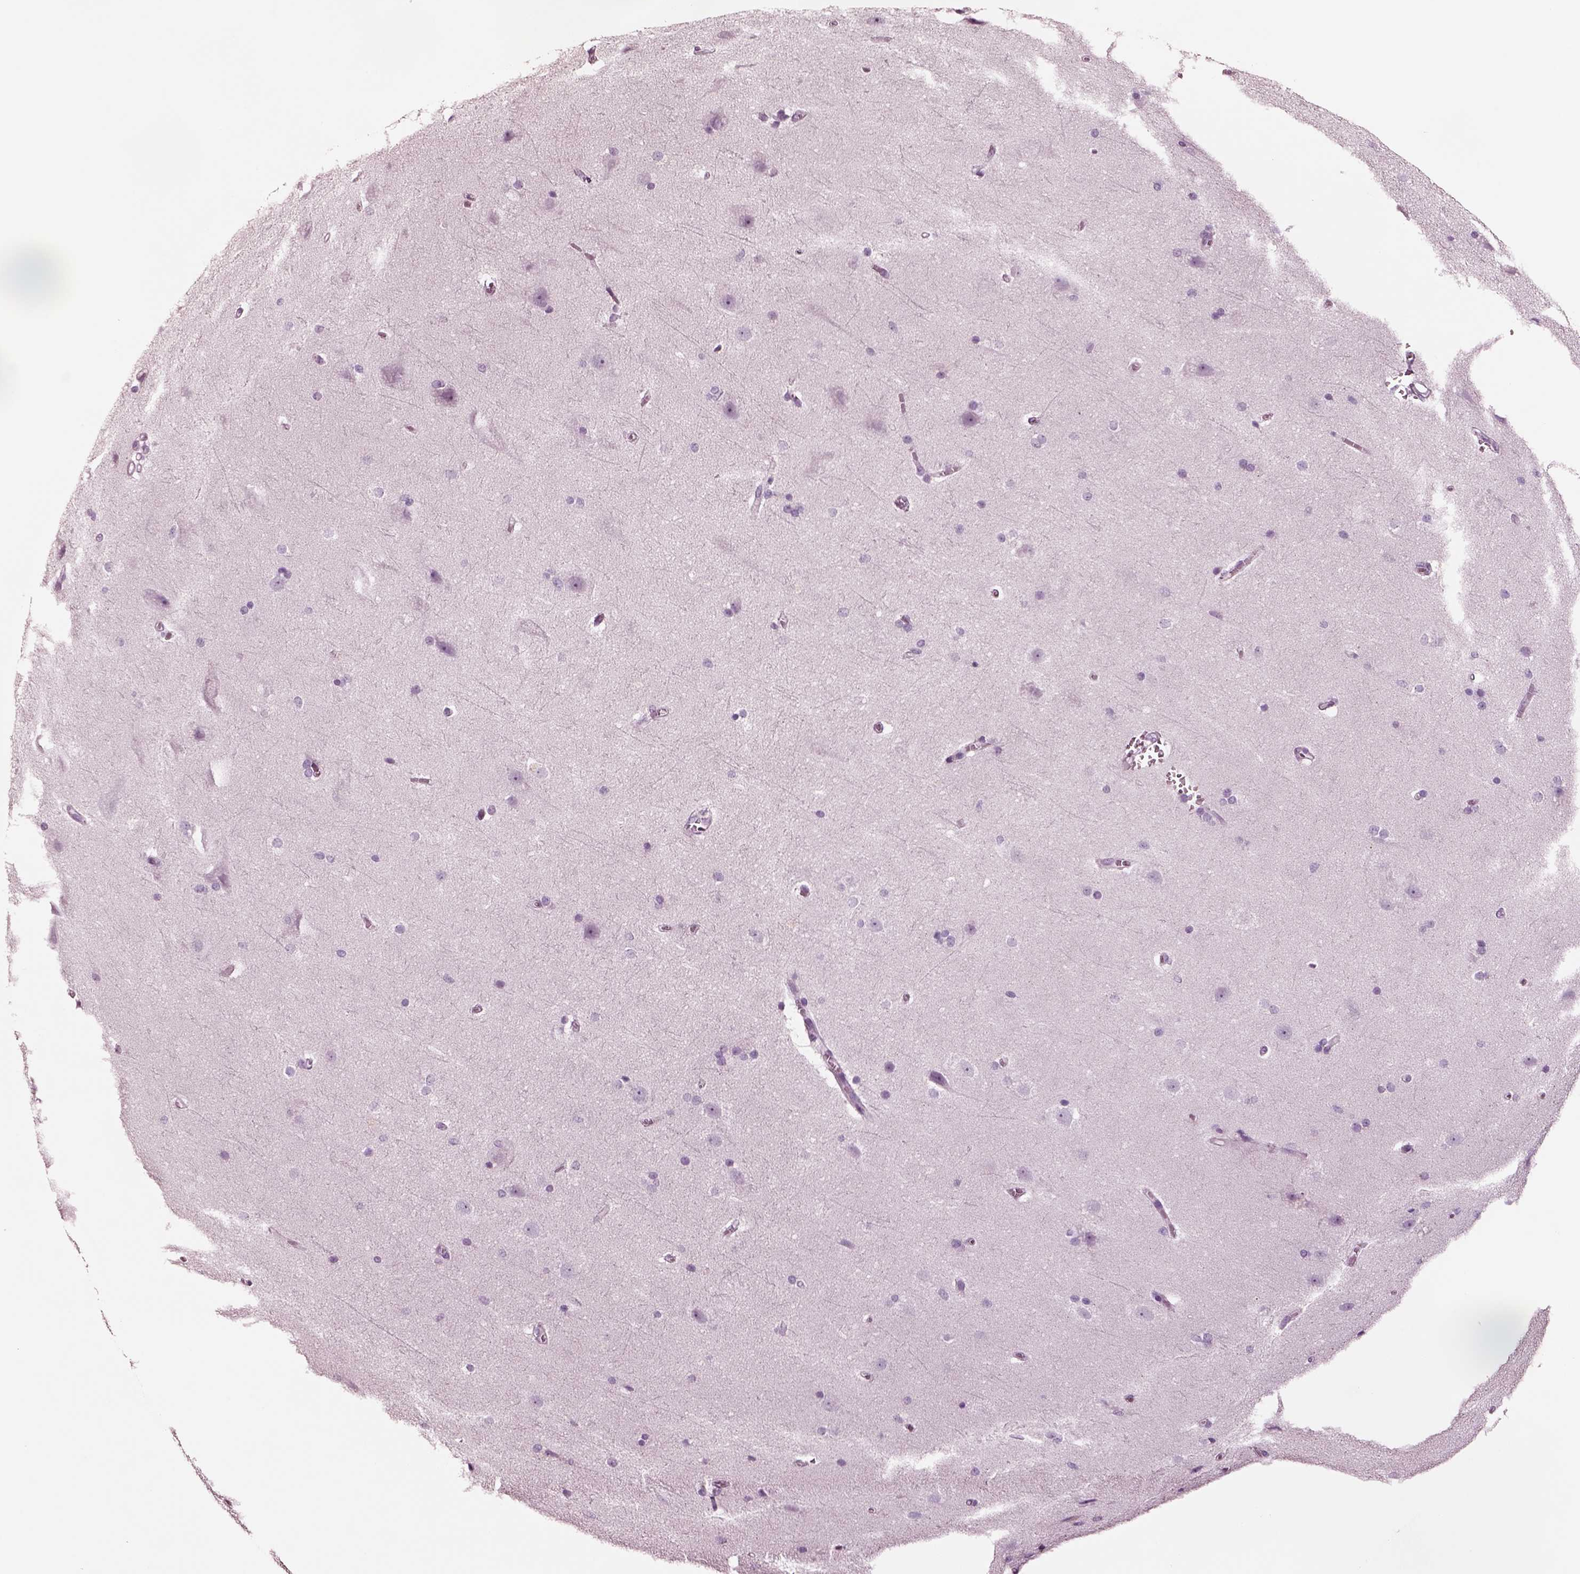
{"staining": {"intensity": "negative", "quantity": "none", "location": "none"}, "tissue": "hippocampus", "cell_type": "Glial cells", "image_type": "normal", "snomed": [{"axis": "morphology", "description": "Normal tissue, NOS"}, {"axis": "topography", "description": "Cerebral cortex"}, {"axis": "topography", "description": "Hippocampus"}], "caption": "This histopathology image is of normal hippocampus stained with IHC to label a protein in brown with the nuclei are counter-stained blue. There is no positivity in glial cells.", "gene": "NMRK2", "patient": {"sex": "female", "age": 19}}